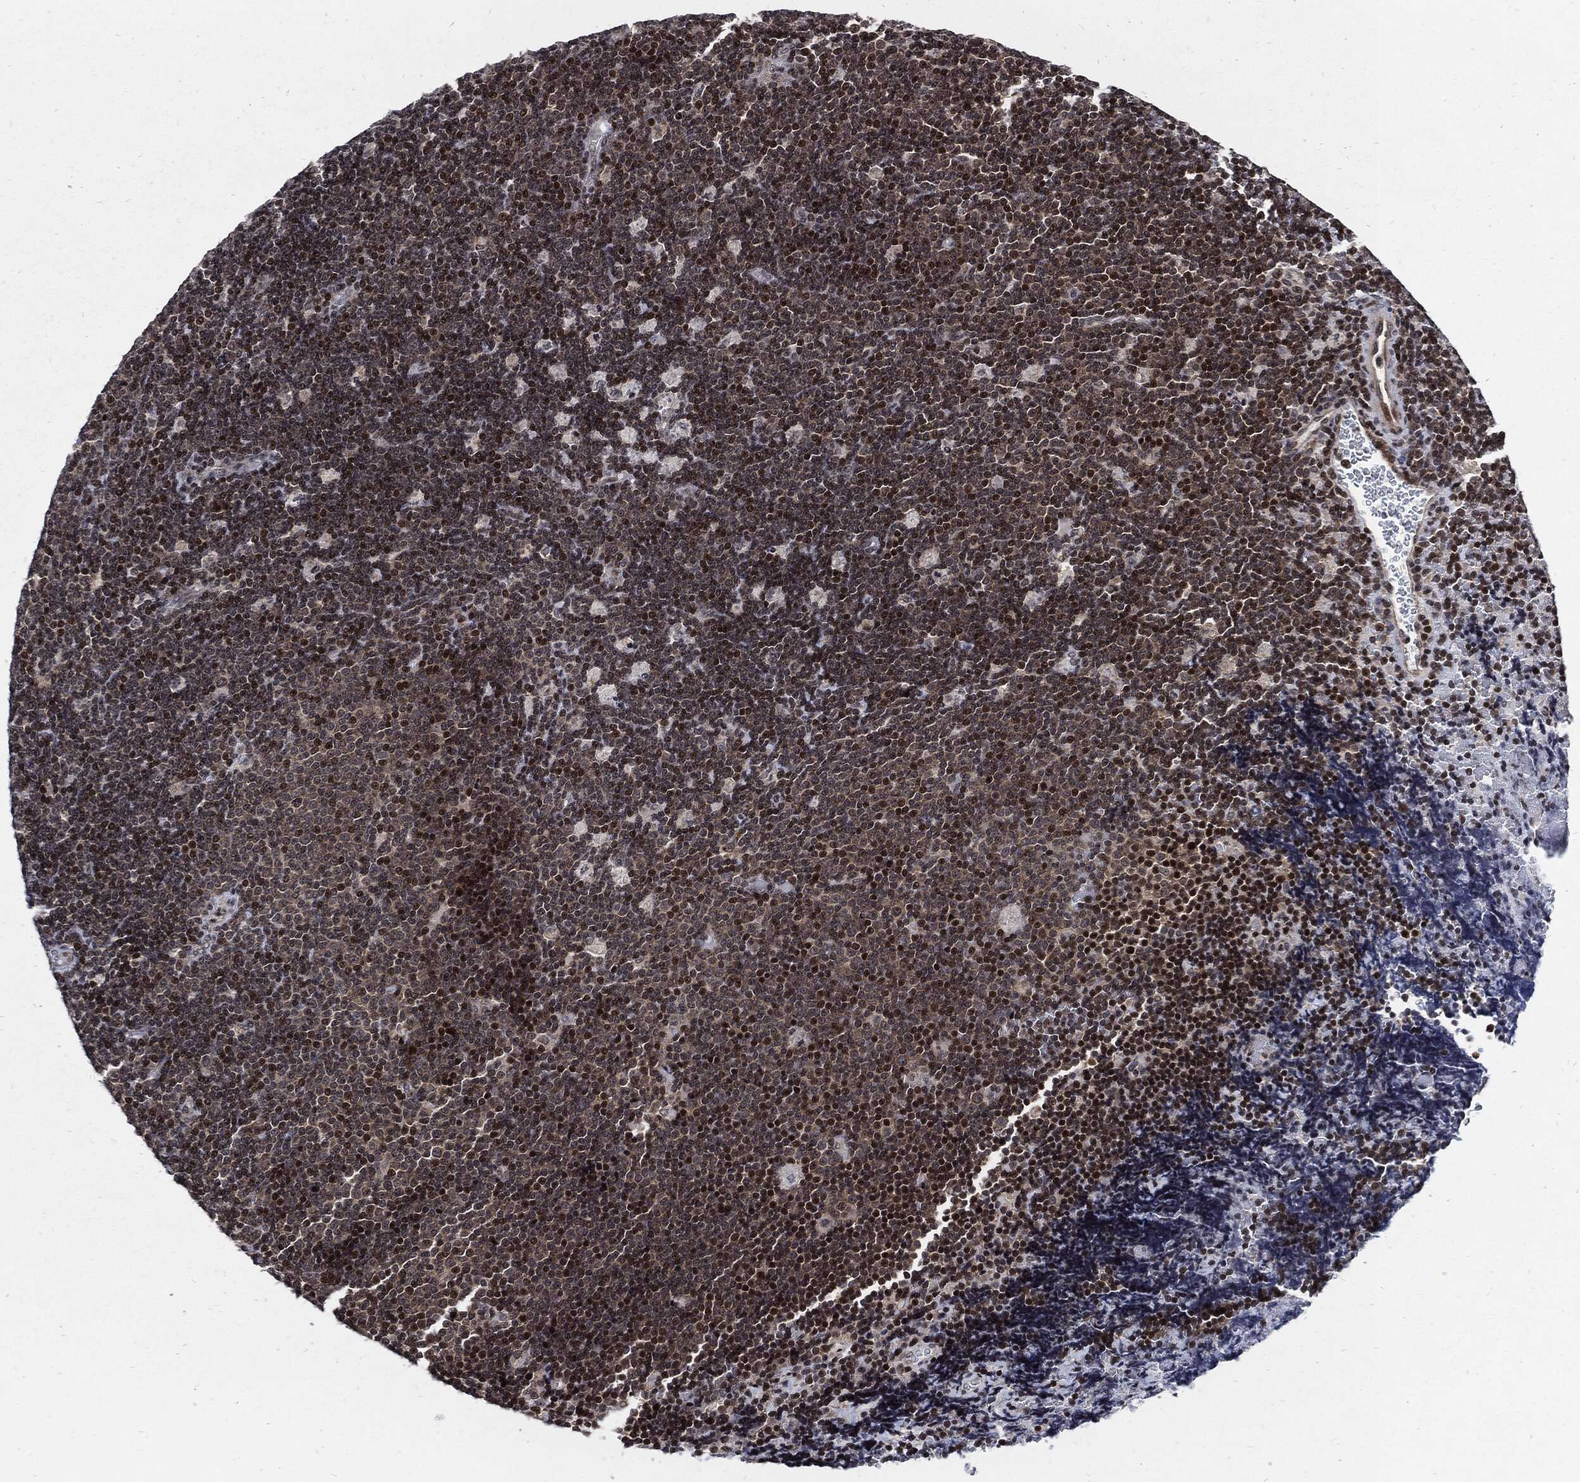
{"staining": {"intensity": "strong", "quantity": "<25%", "location": "nuclear"}, "tissue": "lymphoma", "cell_type": "Tumor cells", "image_type": "cancer", "snomed": [{"axis": "morphology", "description": "Malignant lymphoma, non-Hodgkin's type, Low grade"}, {"axis": "topography", "description": "Brain"}], "caption": "Strong nuclear expression is present in approximately <25% of tumor cells in lymphoma. (IHC, brightfield microscopy, high magnification).", "gene": "ZNF775", "patient": {"sex": "female", "age": 66}}